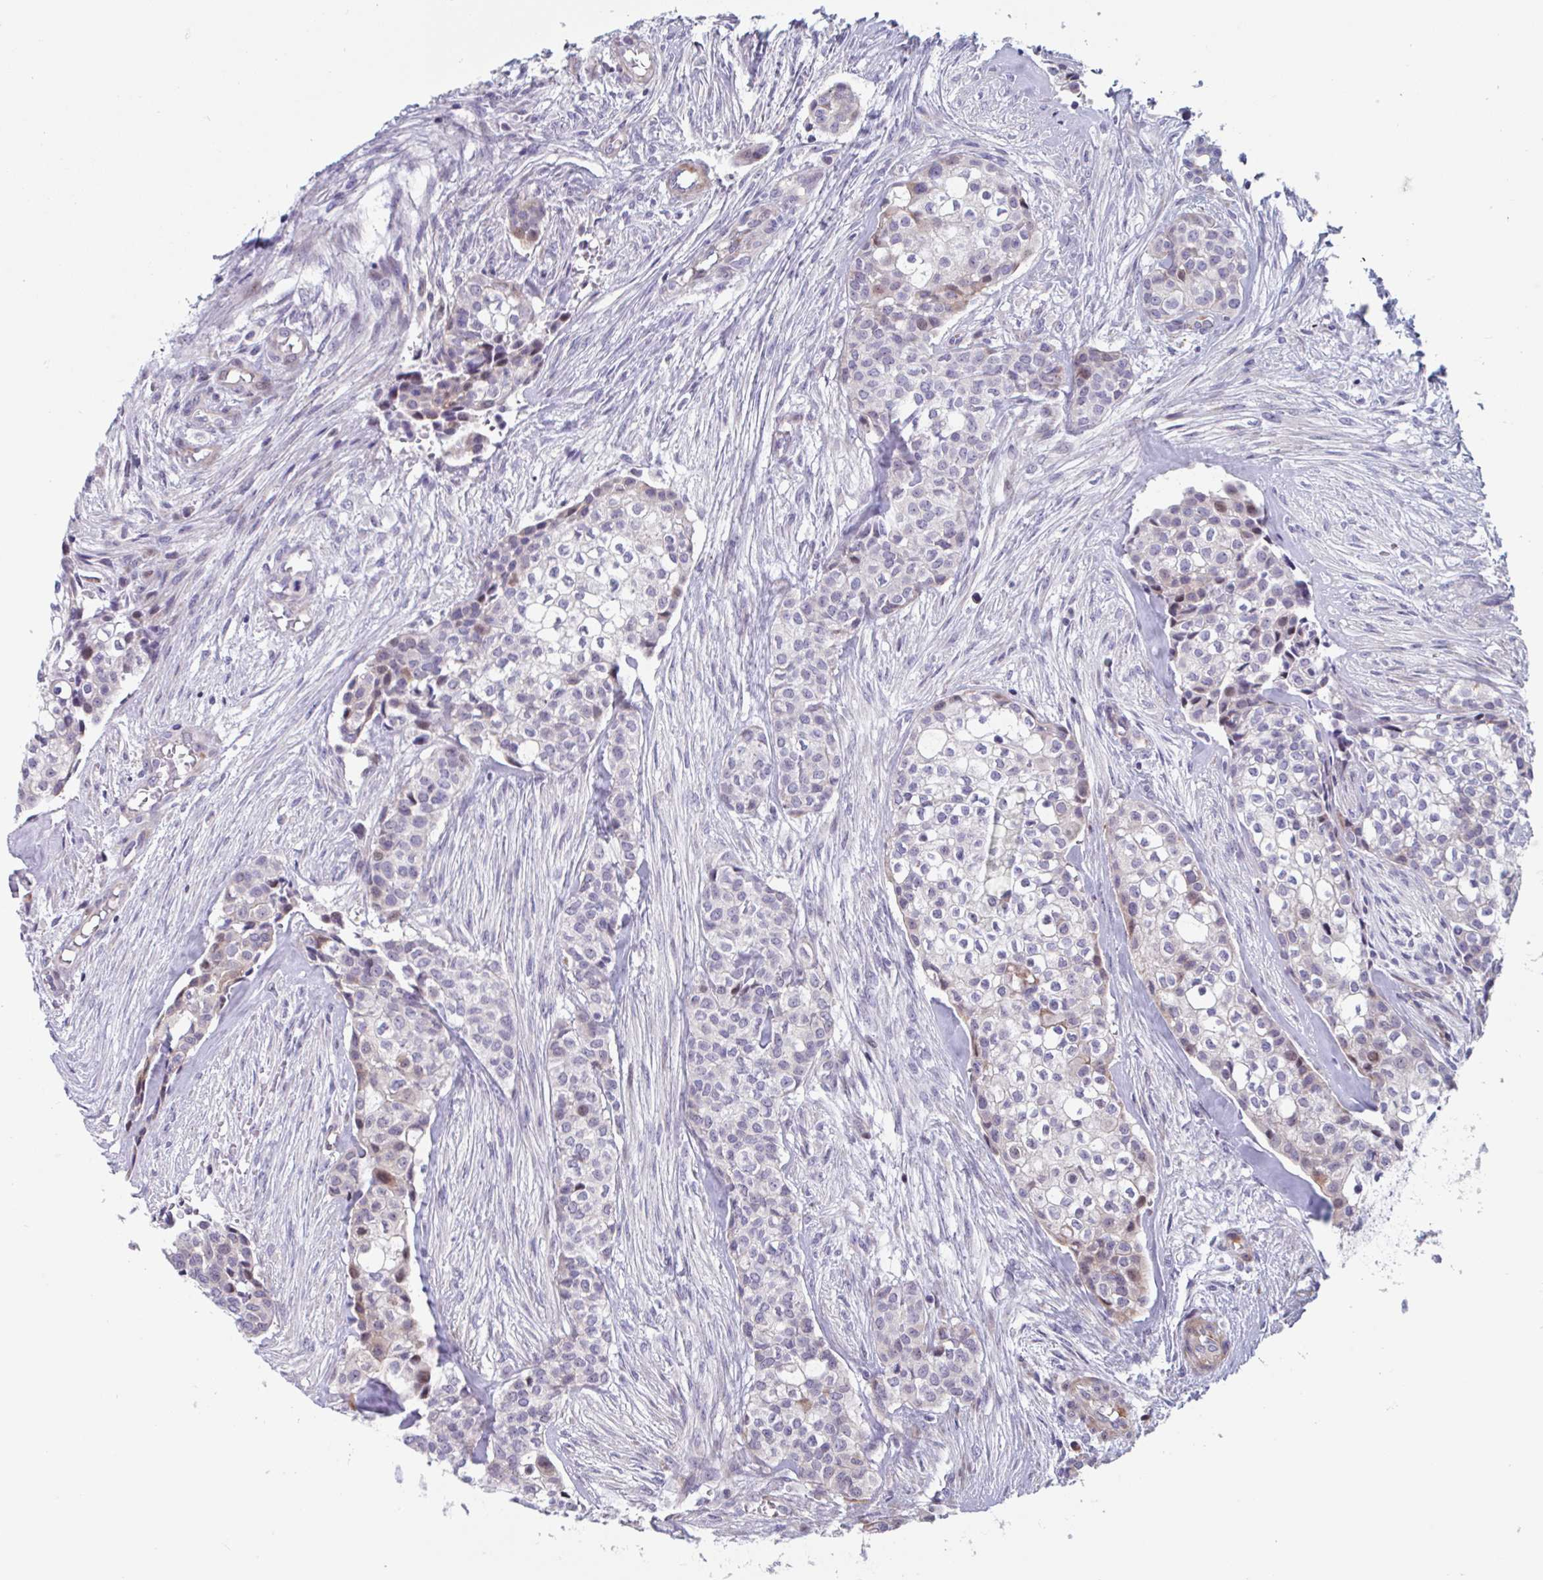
{"staining": {"intensity": "weak", "quantity": "<25%", "location": "cytoplasmic/membranous,nuclear"}, "tissue": "head and neck cancer", "cell_type": "Tumor cells", "image_type": "cancer", "snomed": [{"axis": "morphology", "description": "Adenocarcinoma, NOS"}, {"axis": "topography", "description": "Head-Neck"}], "caption": "This is an immunohistochemistry micrograph of human head and neck cancer. There is no expression in tumor cells.", "gene": "DUXA", "patient": {"sex": "male", "age": 81}}